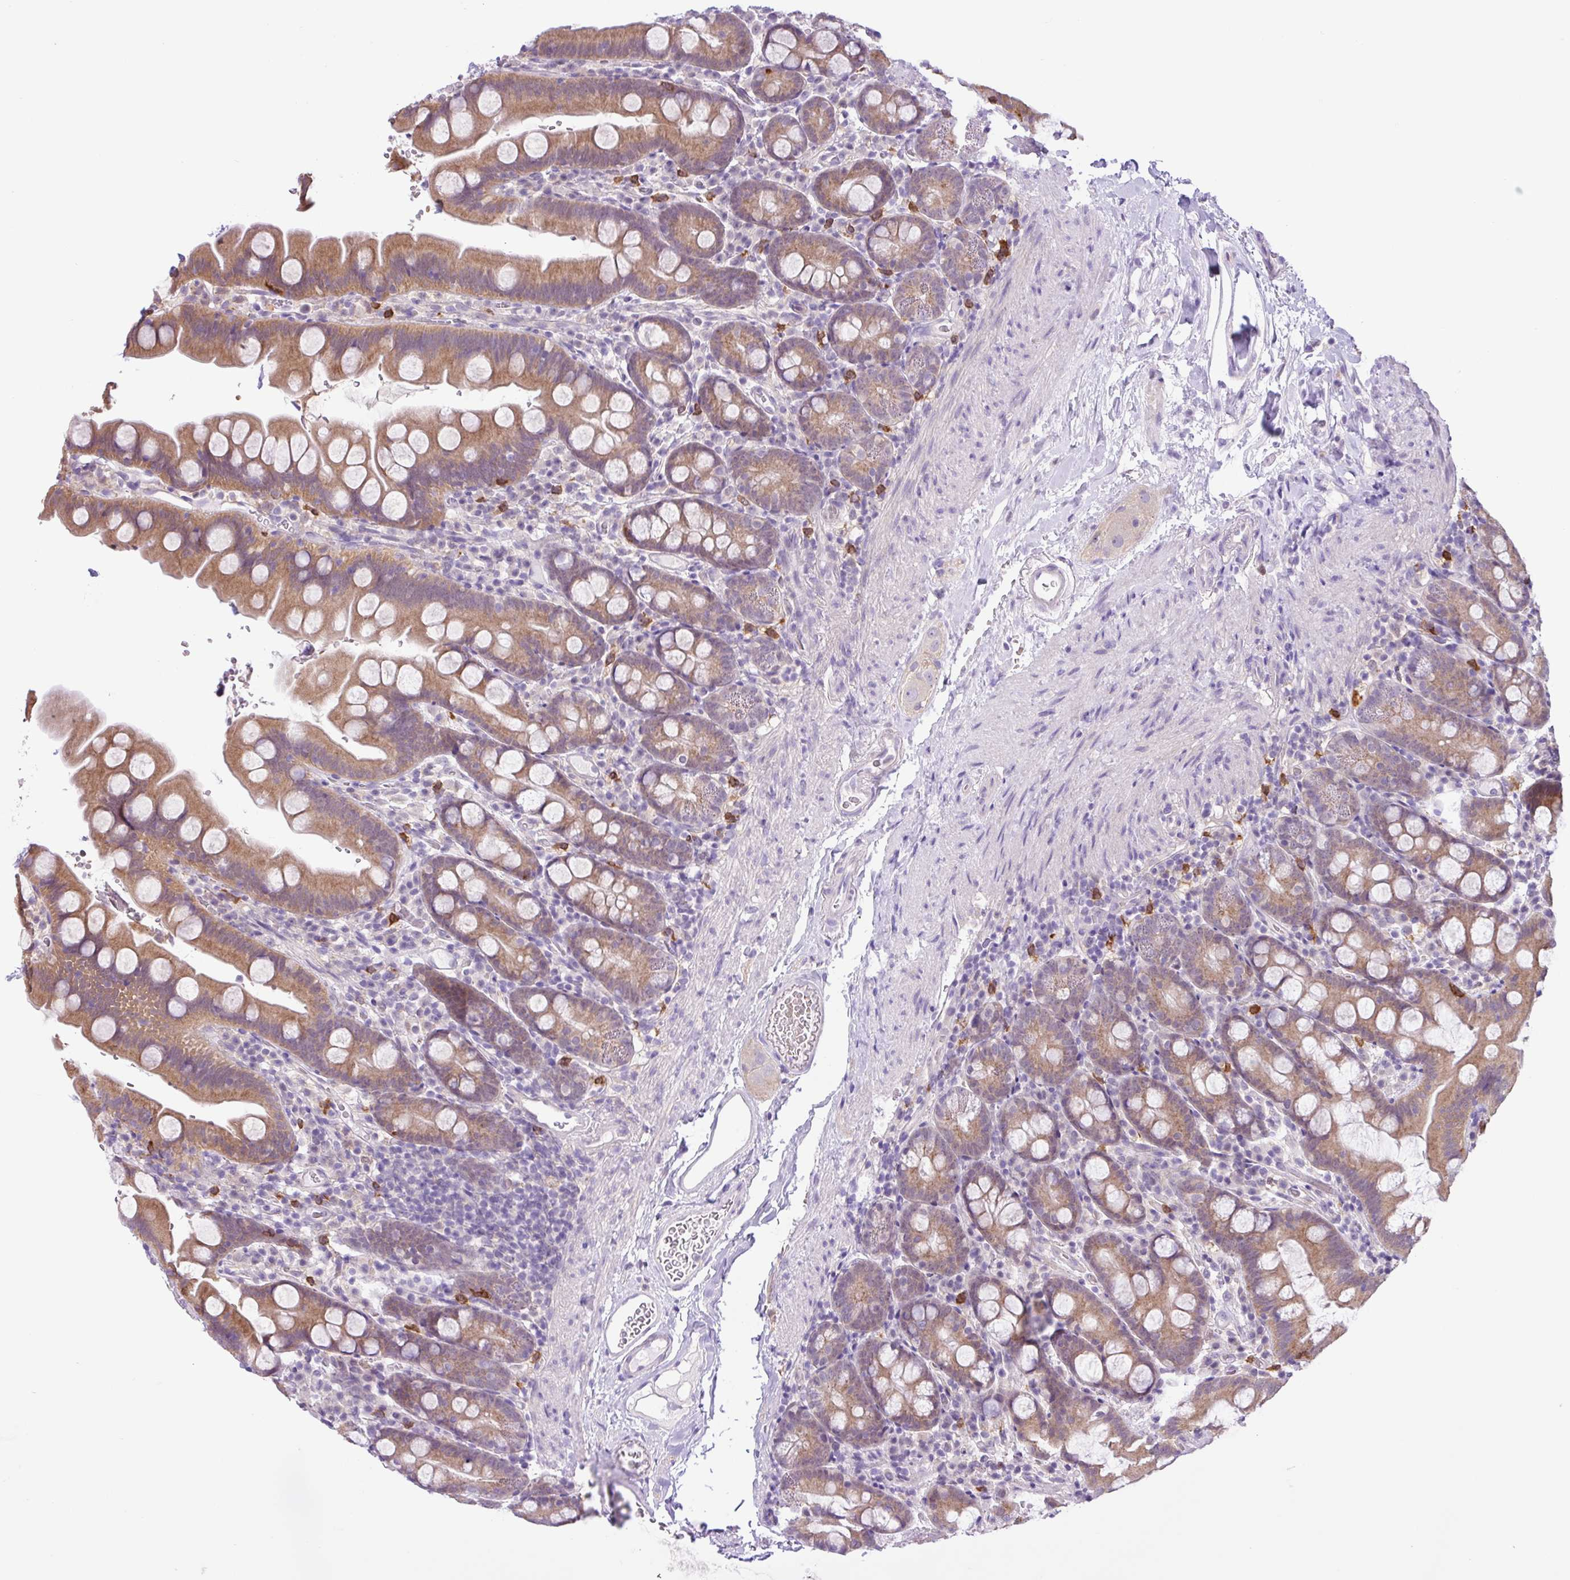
{"staining": {"intensity": "moderate", "quantity": ">75%", "location": "cytoplasmic/membranous"}, "tissue": "small intestine", "cell_type": "Glandular cells", "image_type": "normal", "snomed": [{"axis": "morphology", "description": "Normal tissue, NOS"}, {"axis": "topography", "description": "Small intestine"}], "caption": "An immunohistochemistry (IHC) histopathology image of normal tissue is shown. Protein staining in brown labels moderate cytoplasmic/membranous positivity in small intestine within glandular cells.", "gene": "TONSL", "patient": {"sex": "female", "age": 68}}